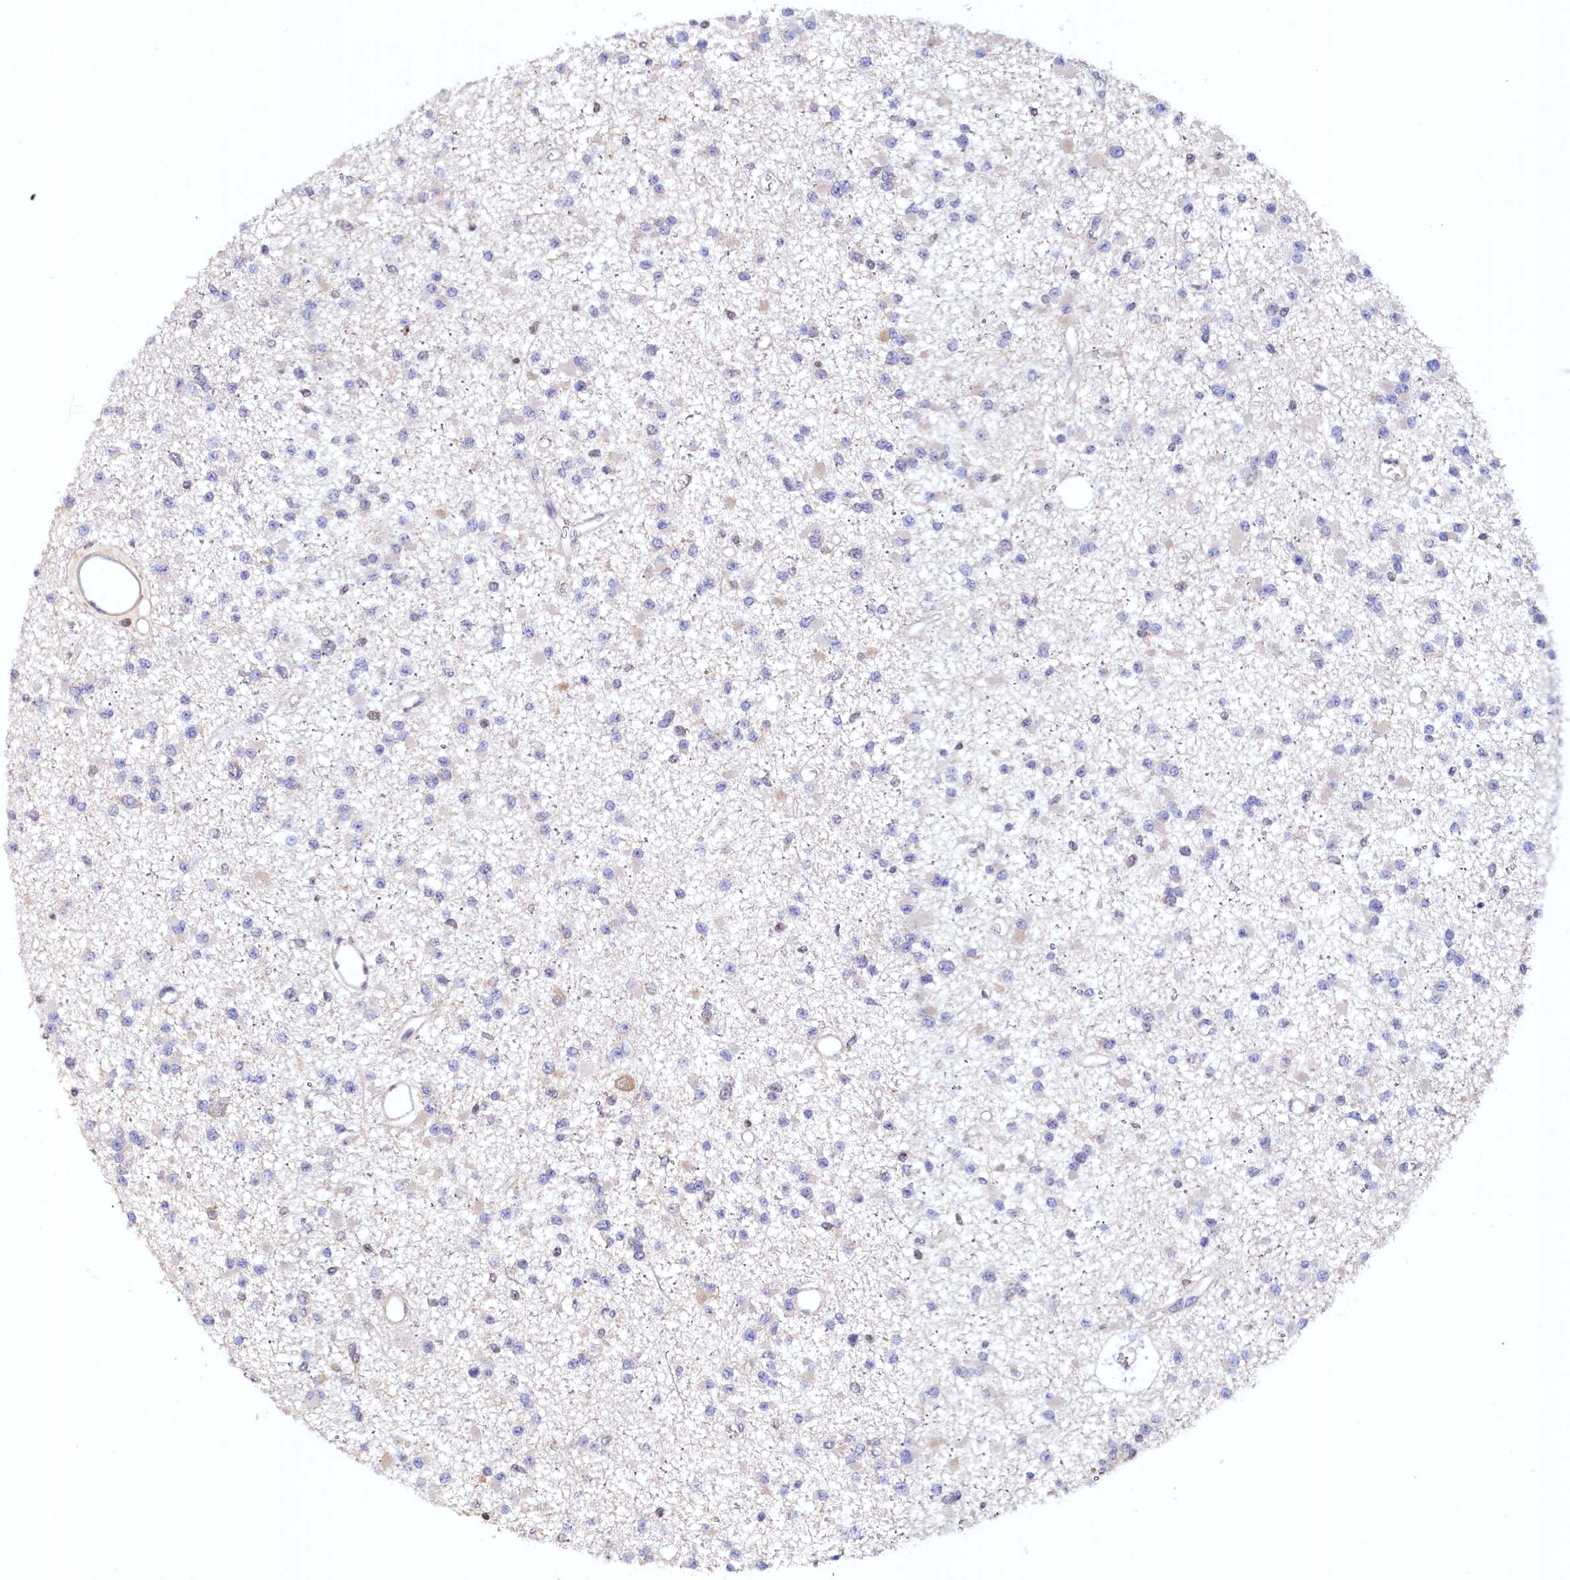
{"staining": {"intensity": "negative", "quantity": "none", "location": "none"}, "tissue": "glioma", "cell_type": "Tumor cells", "image_type": "cancer", "snomed": [{"axis": "morphology", "description": "Glioma, malignant, Low grade"}, {"axis": "topography", "description": "Brain"}], "caption": "A high-resolution photomicrograph shows IHC staining of glioma, which displays no significant expression in tumor cells.", "gene": "PAAF1", "patient": {"sex": "female", "age": 22}}